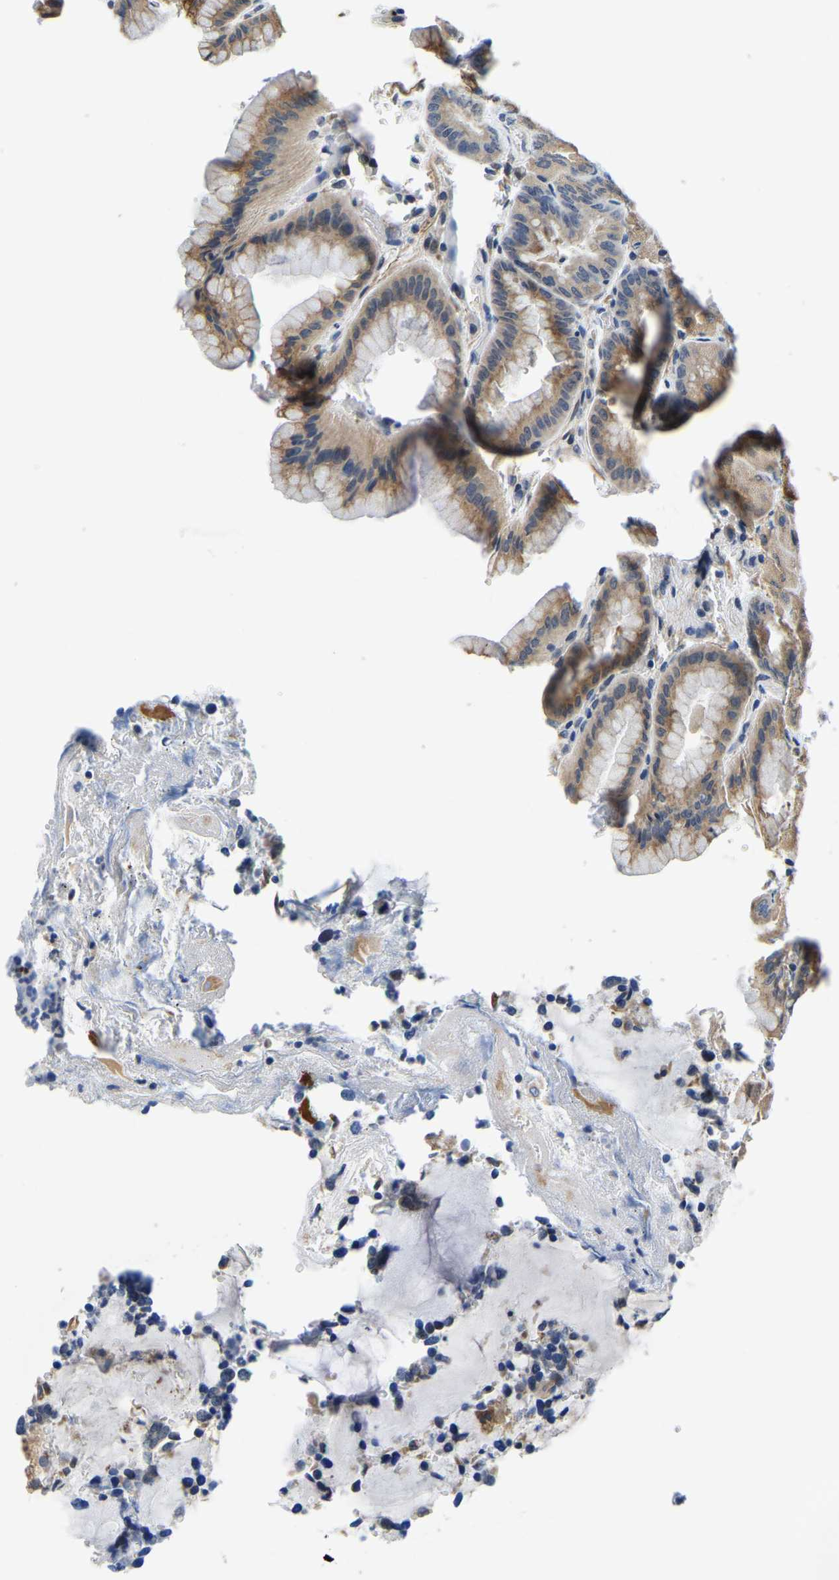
{"staining": {"intensity": "moderate", "quantity": "25%-75%", "location": "cytoplasmic/membranous"}, "tissue": "stomach", "cell_type": "Glandular cells", "image_type": "normal", "snomed": [{"axis": "morphology", "description": "Normal tissue, NOS"}, {"axis": "morphology", "description": "Carcinoid, malignant, NOS"}, {"axis": "topography", "description": "Stomach, upper"}], "caption": "Immunohistochemistry (DAB (3,3'-diaminobenzidine)) staining of normal human stomach exhibits moderate cytoplasmic/membranous protein positivity in approximately 25%-75% of glandular cells.", "gene": "LIAS", "patient": {"sex": "male", "age": 39}}